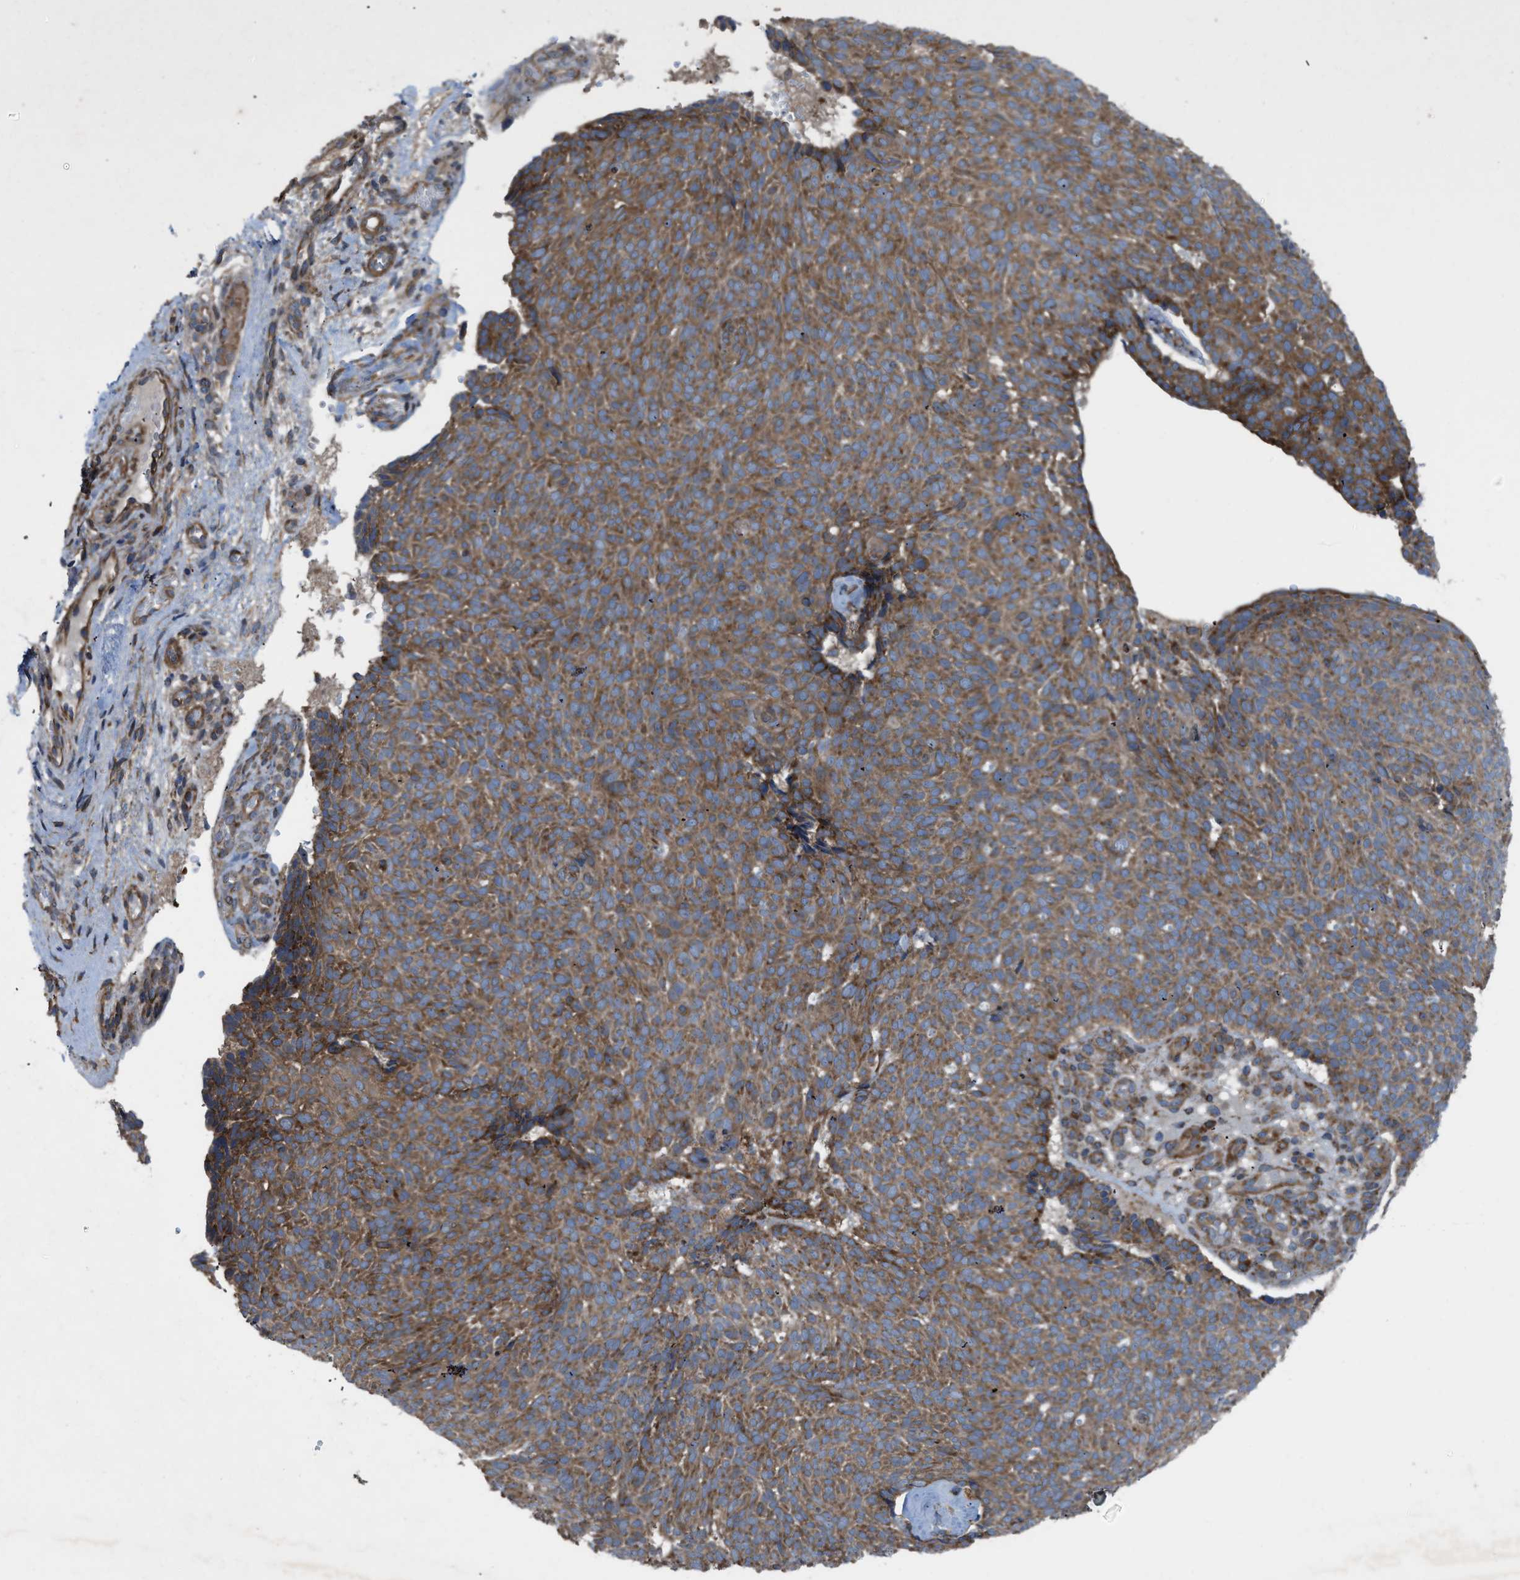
{"staining": {"intensity": "moderate", "quantity": ">75%", "location": "cytoplasmic/membranous"}, "tissue": "skin cancer", "cell_type": "Tumor cells", "image_type": "cancer", "snomed": [{"axis": "morphology", "description": "Basal cell carcinoma"}, {"axis": "topography", "description": "Skin"}], "caption": "Approximately >75% of tumor cells in human skin cancer display moderate cytoplasmic/membranous protein positivity as visualized by brown immunohistochemical staining.", "gene": "PER3", "patient": {"sex": "male", "age": 61}}